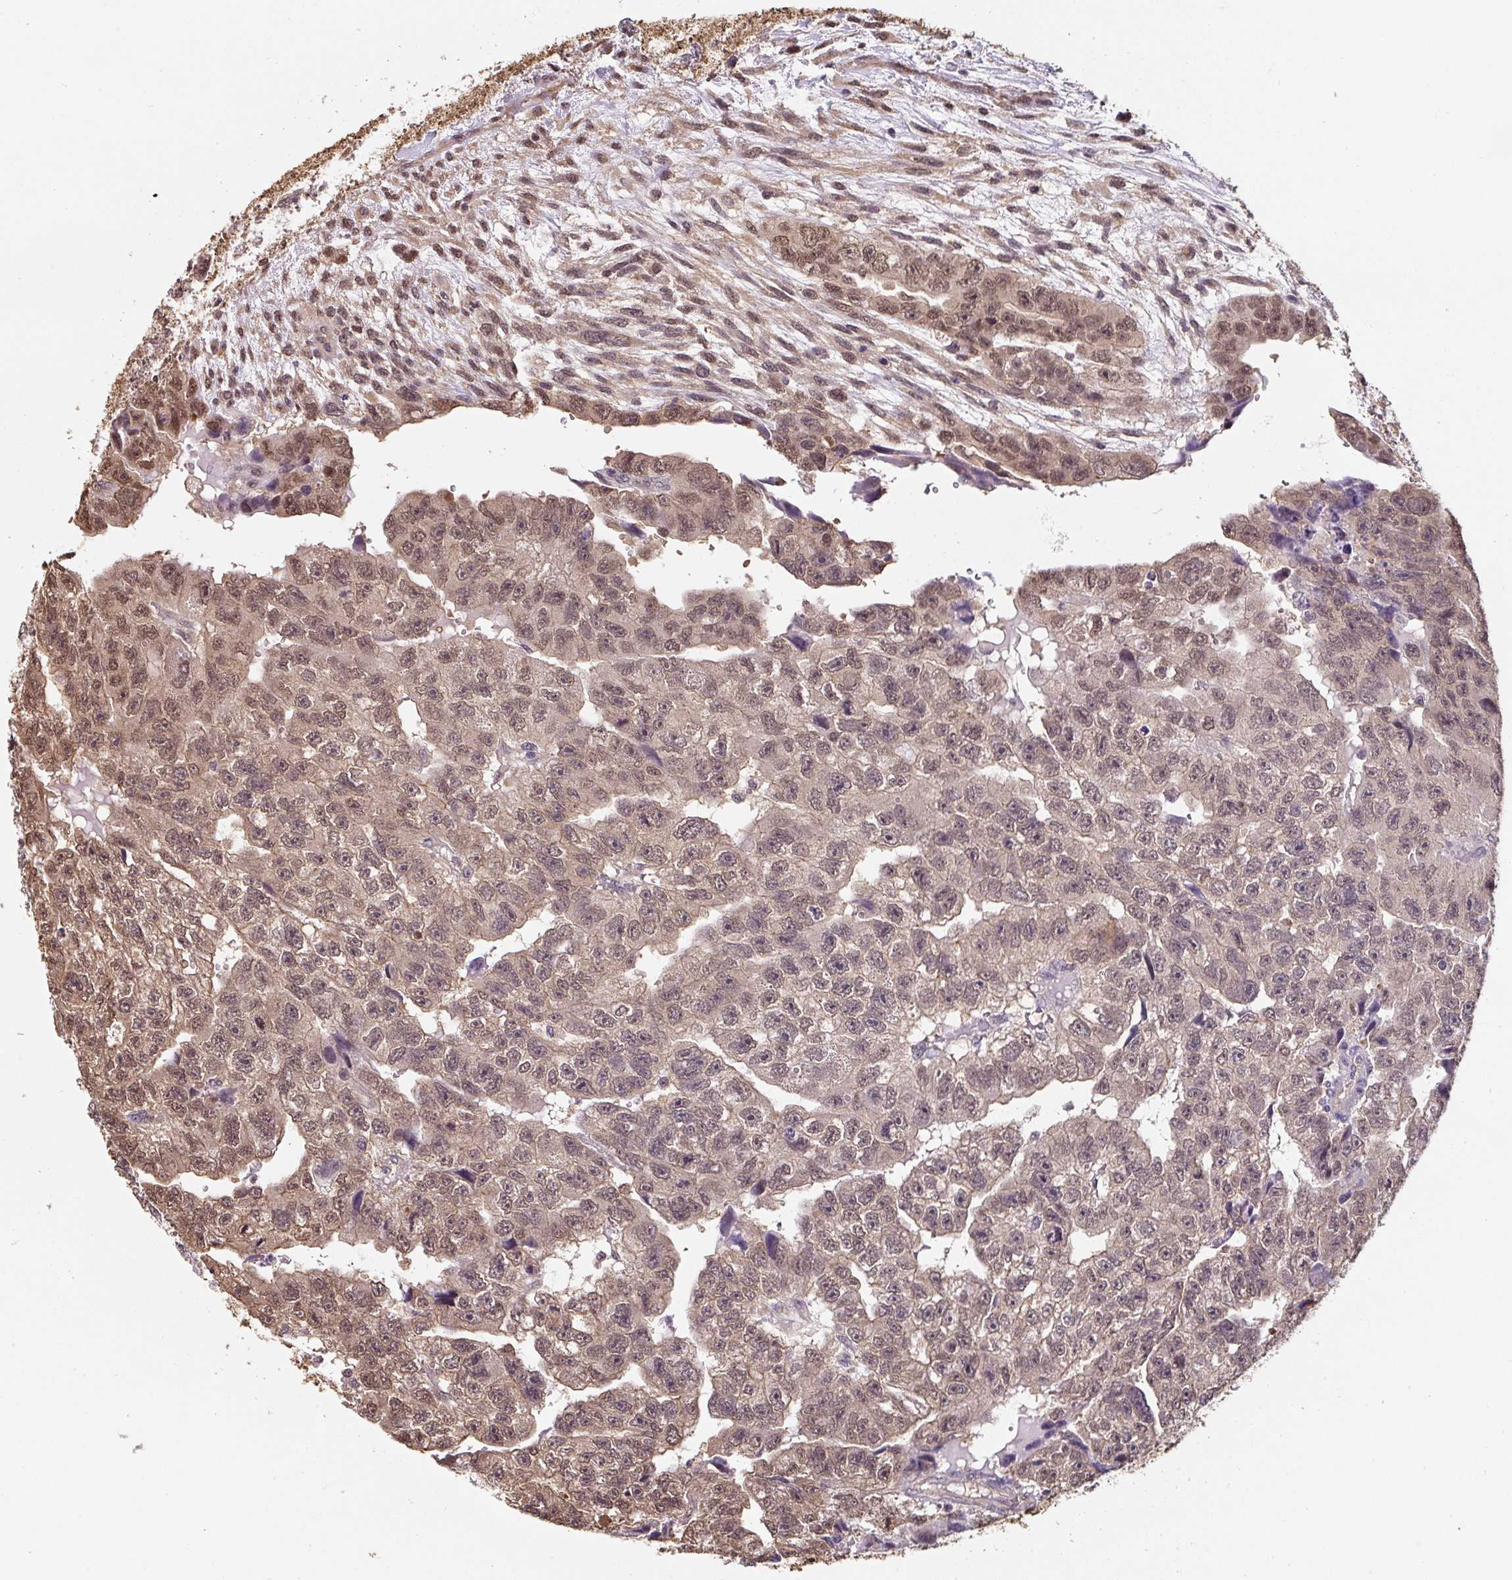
{"staining": {"intensity": "weak", "quantity": ">75%", "location": "cytoplasmic/membranous,nuclear"}, "tissue": "testis cancer", "cell_type": "Tumor cells", "image_type": "cancer", "snomed": [{"axis": "morphology", "description": "Carcinoma, Embryonal, NOS"}, {"axis": "topography", "description": "Testis"}], "caption": "Immunohistochemical staining of human embryonal carcinoma (testis) shows low levels of weak cytoplasmic/membranous and nuclear protein positivity in approximately >75% of tumor cells.", "gene": "ST13", "patient": {"sex": "male", "age": 20}}